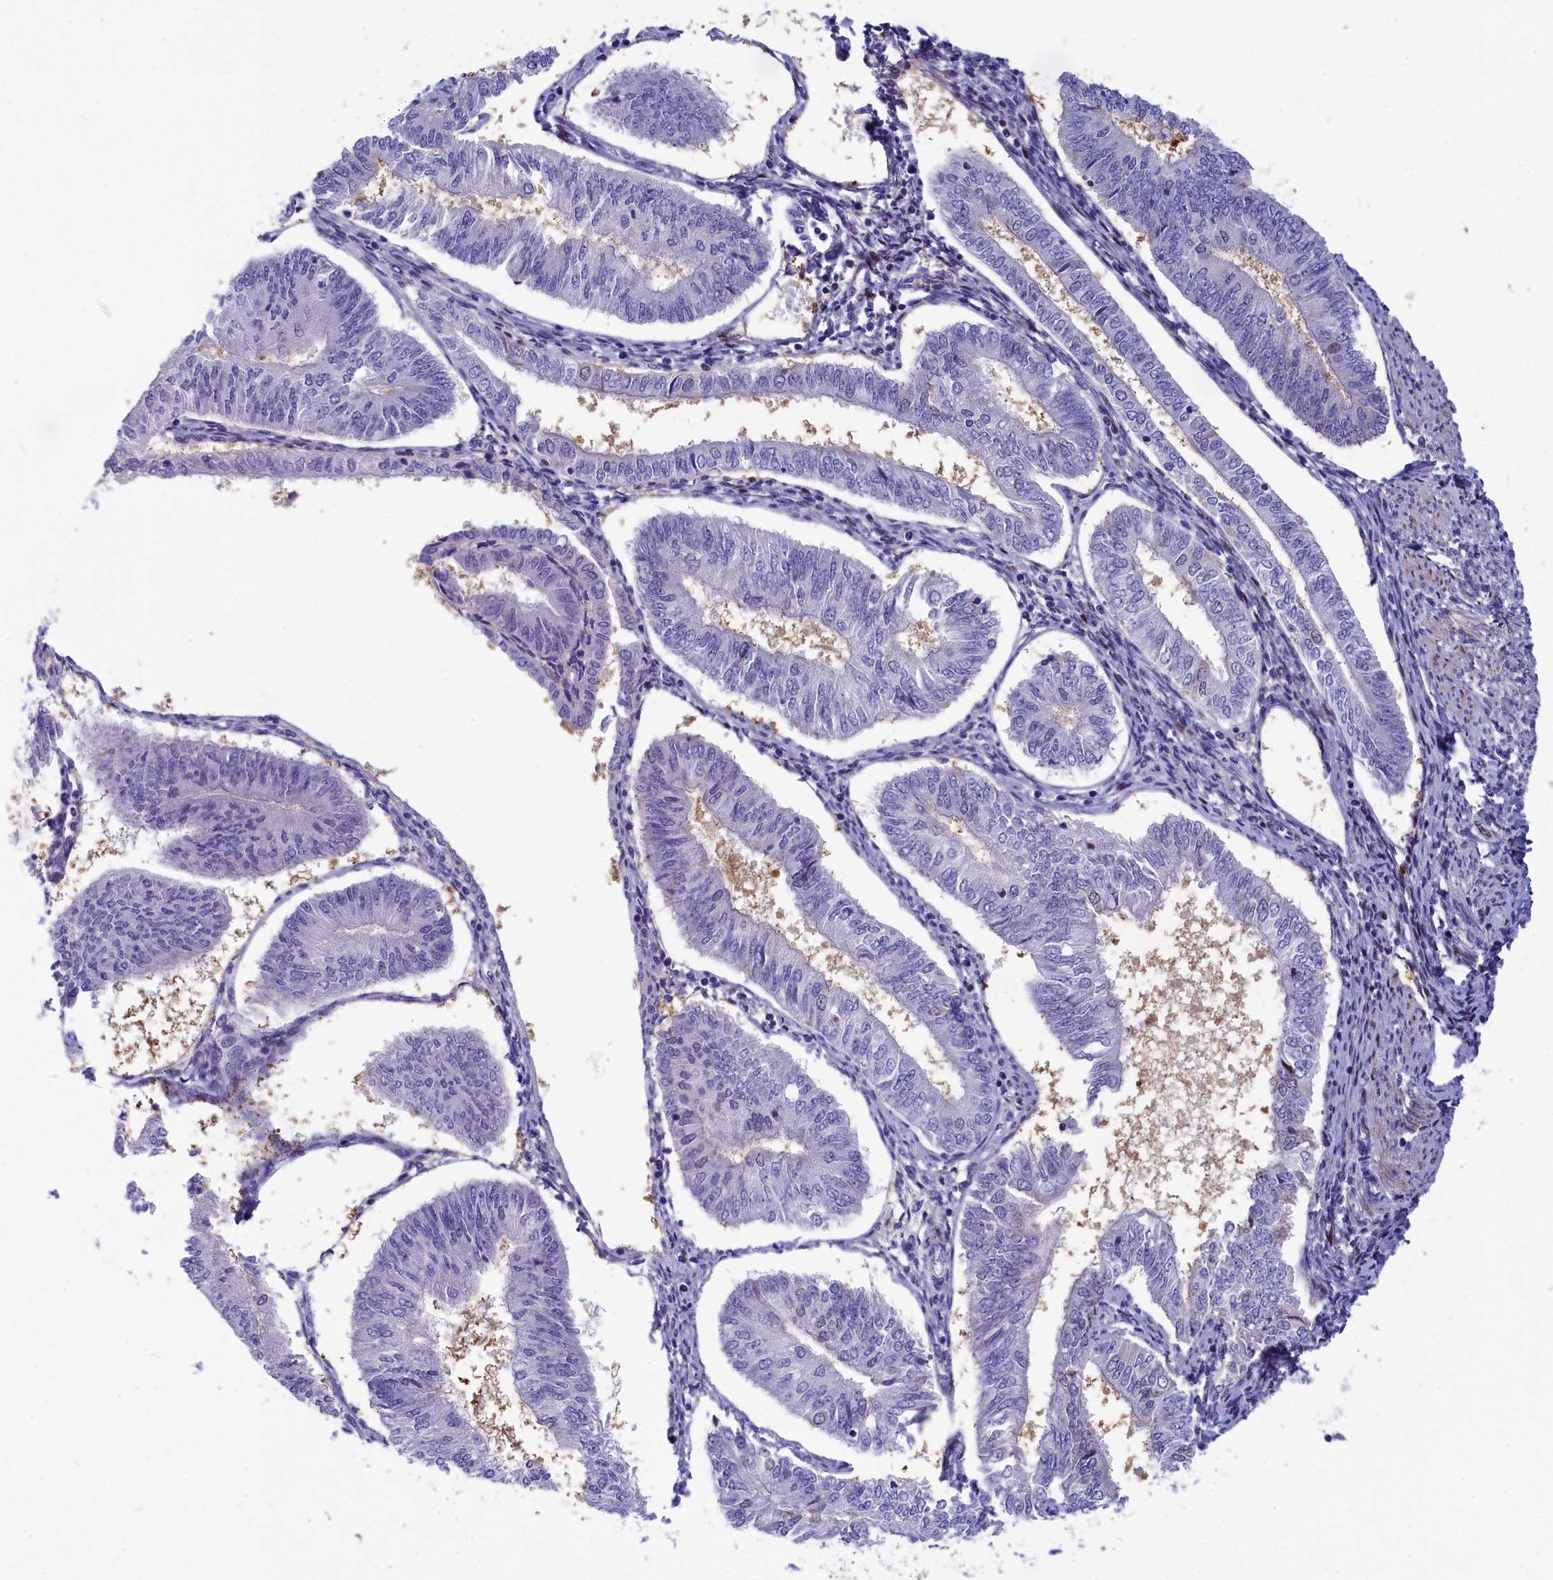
{"staining": {"intensity": "negative", "quantity": "none", "location": "none"}, "tissue": "endometrial cancer", "cell_type": "Tumor cells", "image_type": "cancer", "snomed": [{"axis": "morphology", "description": "Adenocarcinoma, NOS"}, {"axis": "topography", "description": "Endometrium"}], "caption": "Tumor cells are negative for brown protein staining in adenocarcinoma (endometrial). Brightfield microscopy of IHC stained with DAB (3,3'-diaminobenzidine) (brown) and hematoxylin (blue), captured at high magnification.", "gene": "NKPD1", "patient": {"sex": "female", "age": 58}}